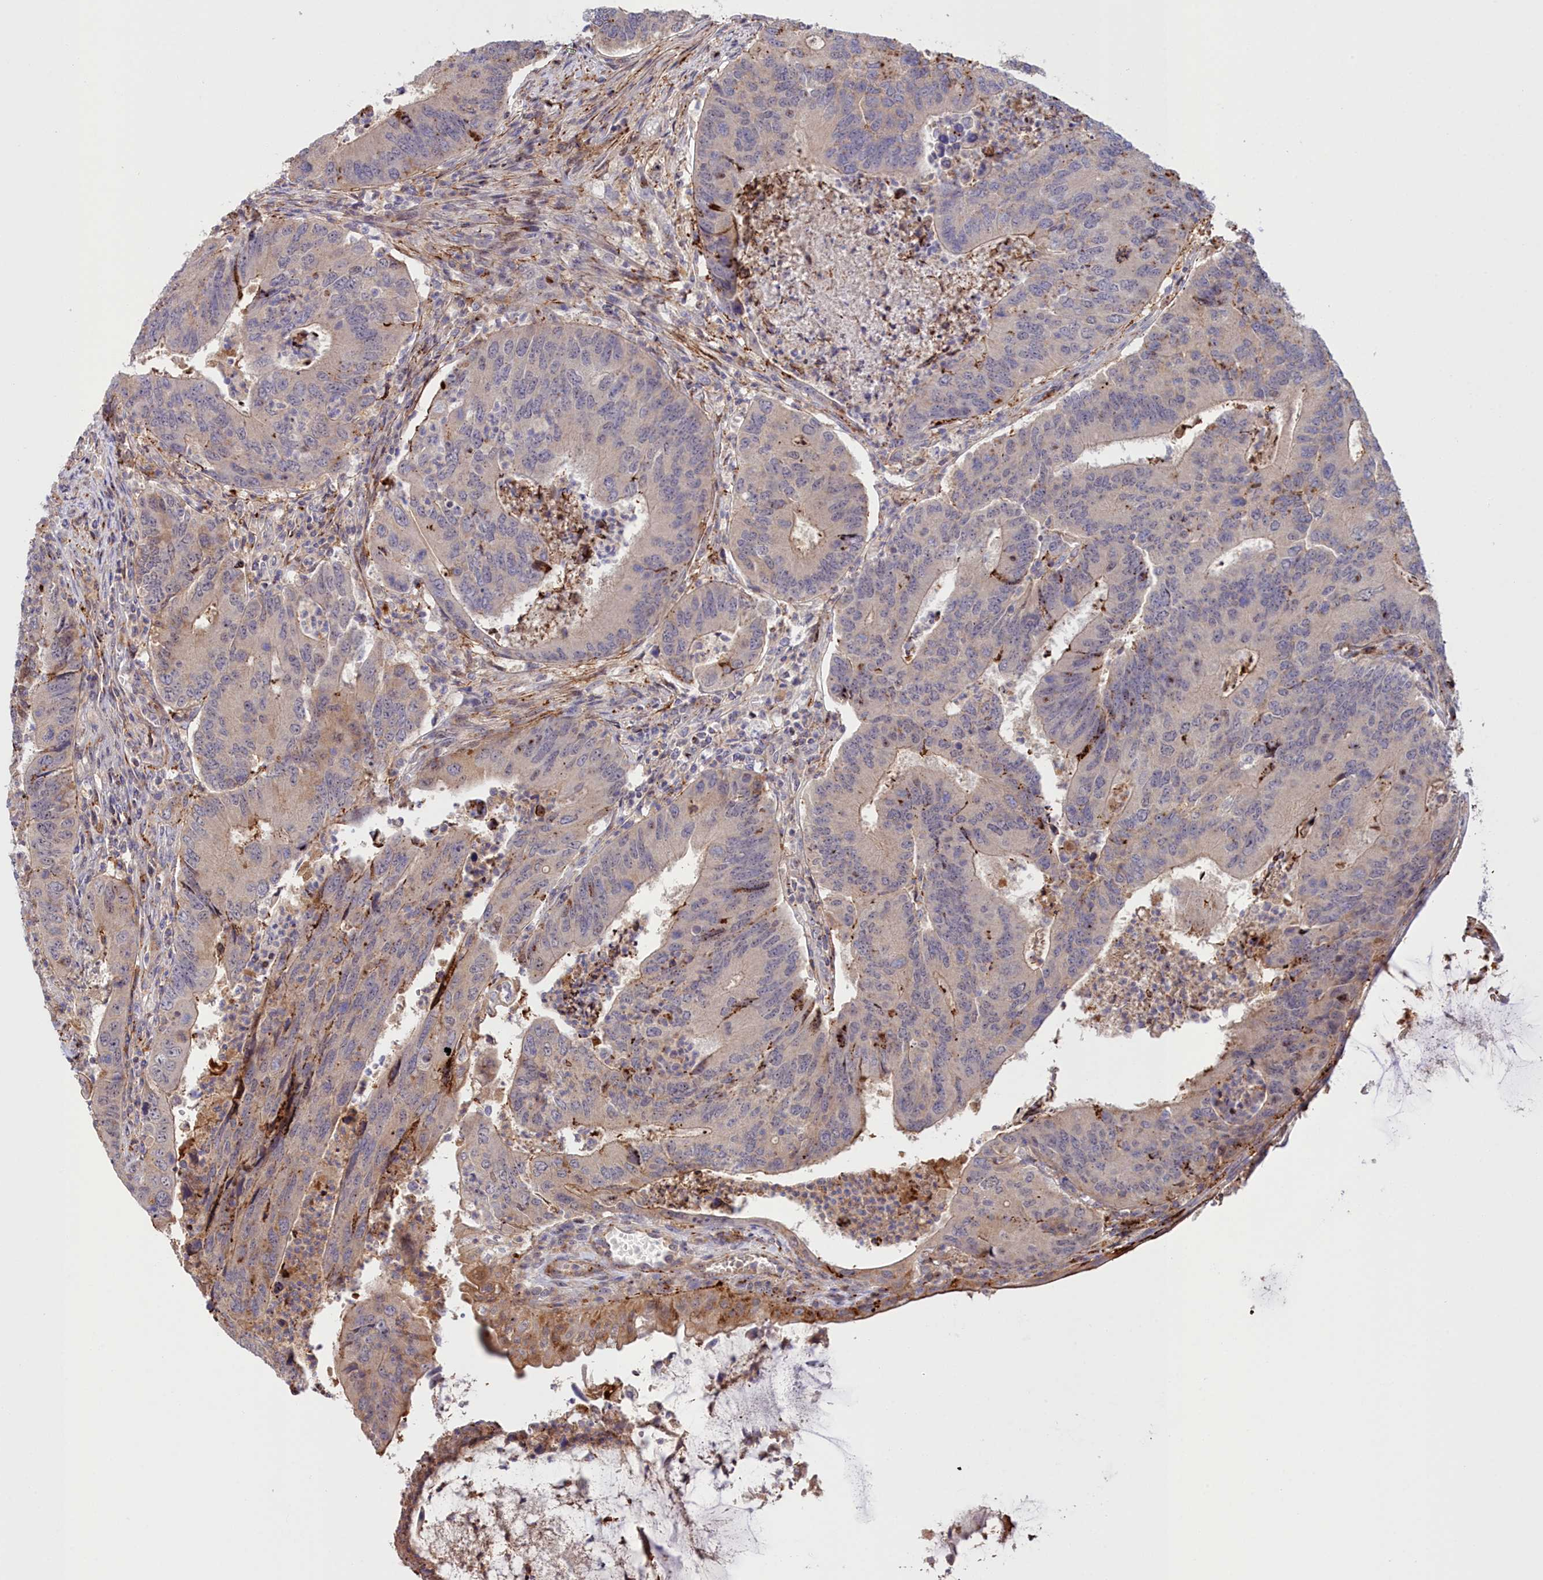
{"staining": {"intensity": "negative", "quantity": "none", "location": "none"}, "tissue": "colorectal cancer", "cell_type": "Tumor cells", "image_type": "cancer", "snomed": [{"axis": "morphology", "description": "Adenocarcinoma, NOS"}, {"axis": "topography", "description": "Colon"}], "caption": "Tumor cells are negative for protein expression in human adenocarcinoma (colorectal). (Brightfield microscopy of DAB (3,3'-diaminobenzidine) immunohistochemistry at high magnification).", "gene": "NEURL4", "patient": {"sex": "female", "age": 67}}